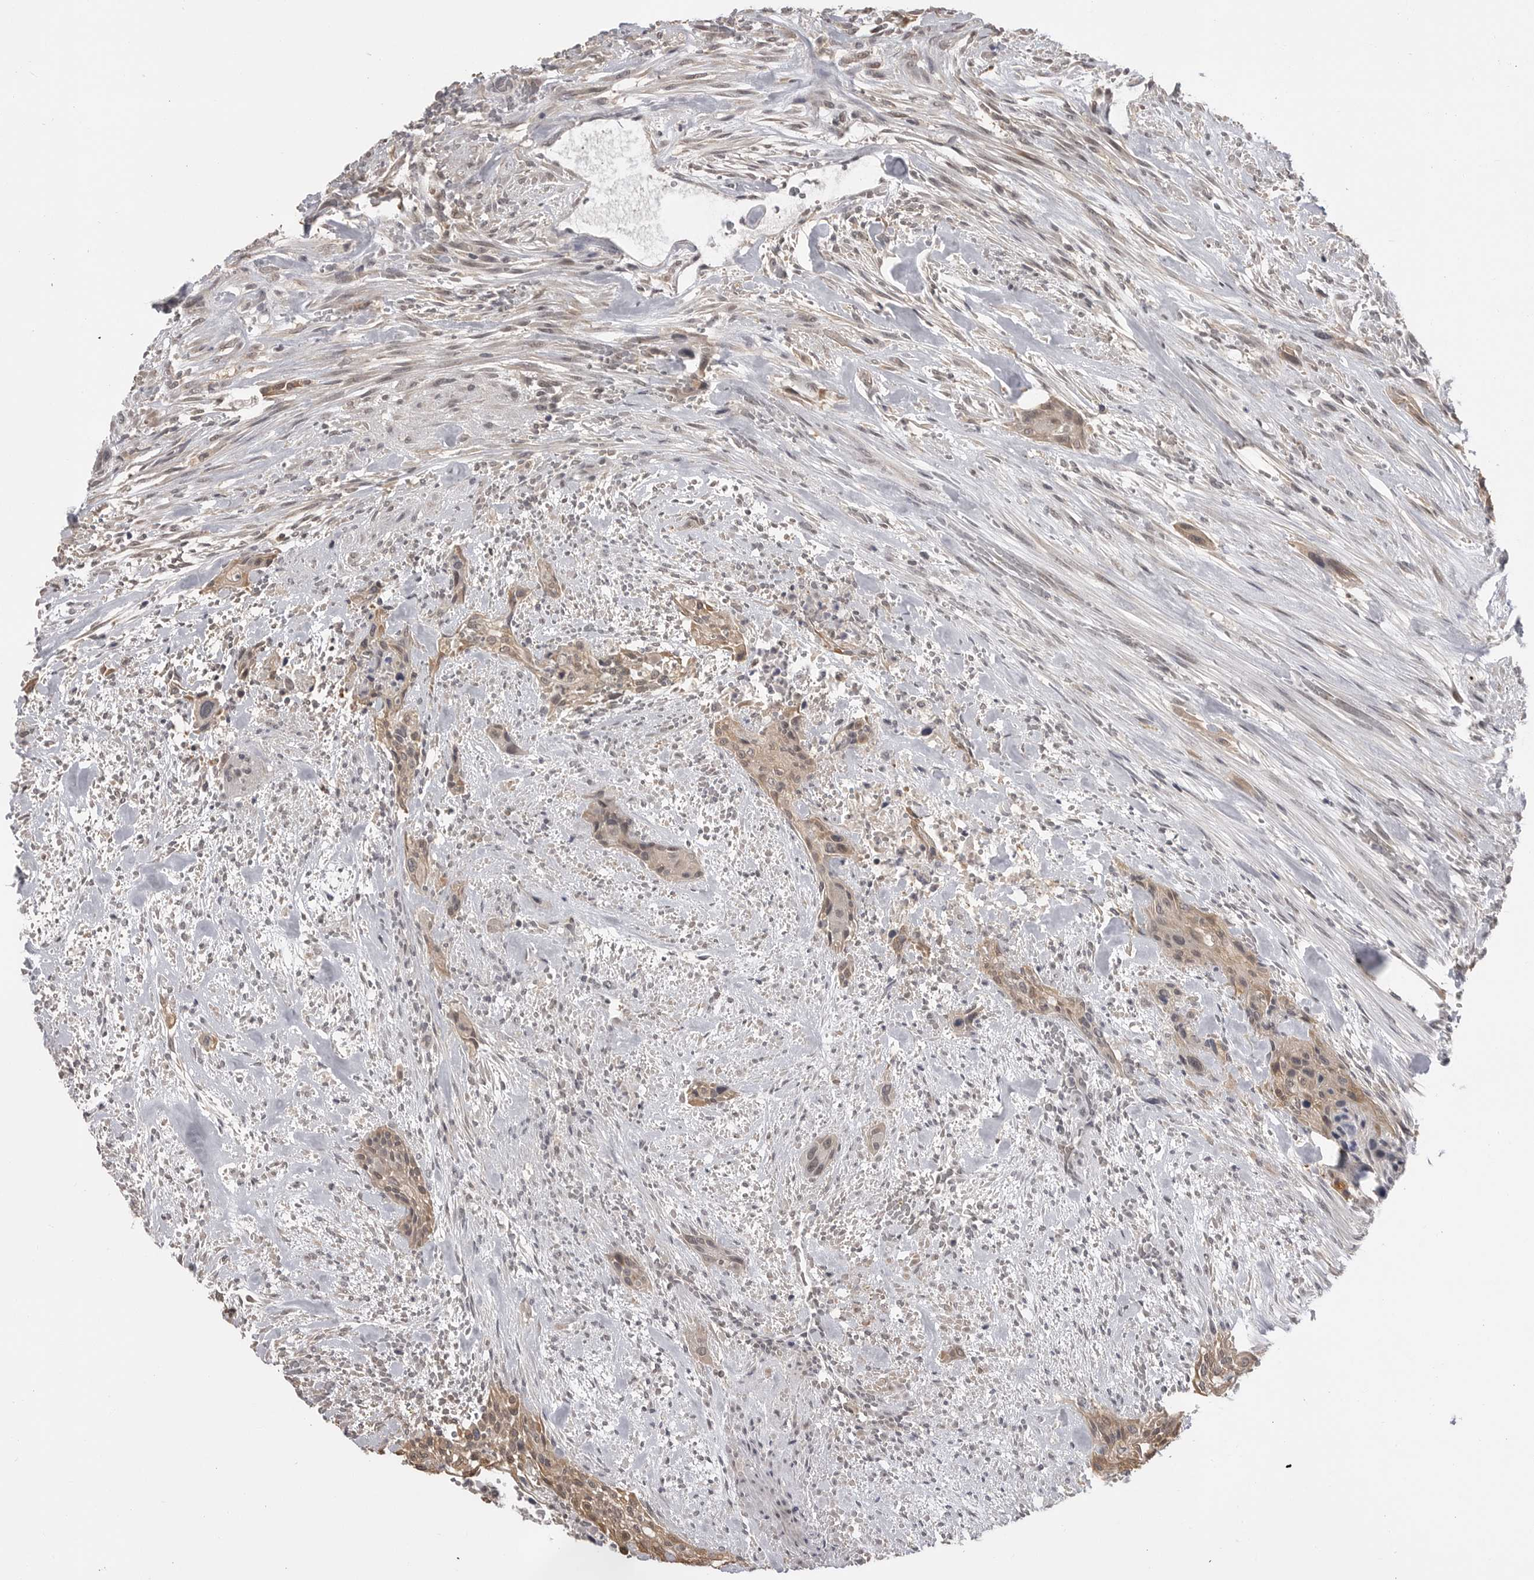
{"staining": {"intensity": "weak", "quantity": ">75%", "location": "cytoplasmic/membranous,nuclear"}, "tissue": "urothelial cancer", "cell_type": "Tumor cells", "image_type": "cancer", "snomed": [{"axis": "morphology", "description": "Urothelial carcinoma, High grade"}, {"axis": "topography", "description": "Urinary bladder"}], "caption": "Tumor cells reveal weak cytoplasmic/membranous and nuclear staining in about >75% of cells in urothelial carcinoma (high-grade).", "gene": "PLEKHF1", "patient": {"sex": "male", "age": 35}}